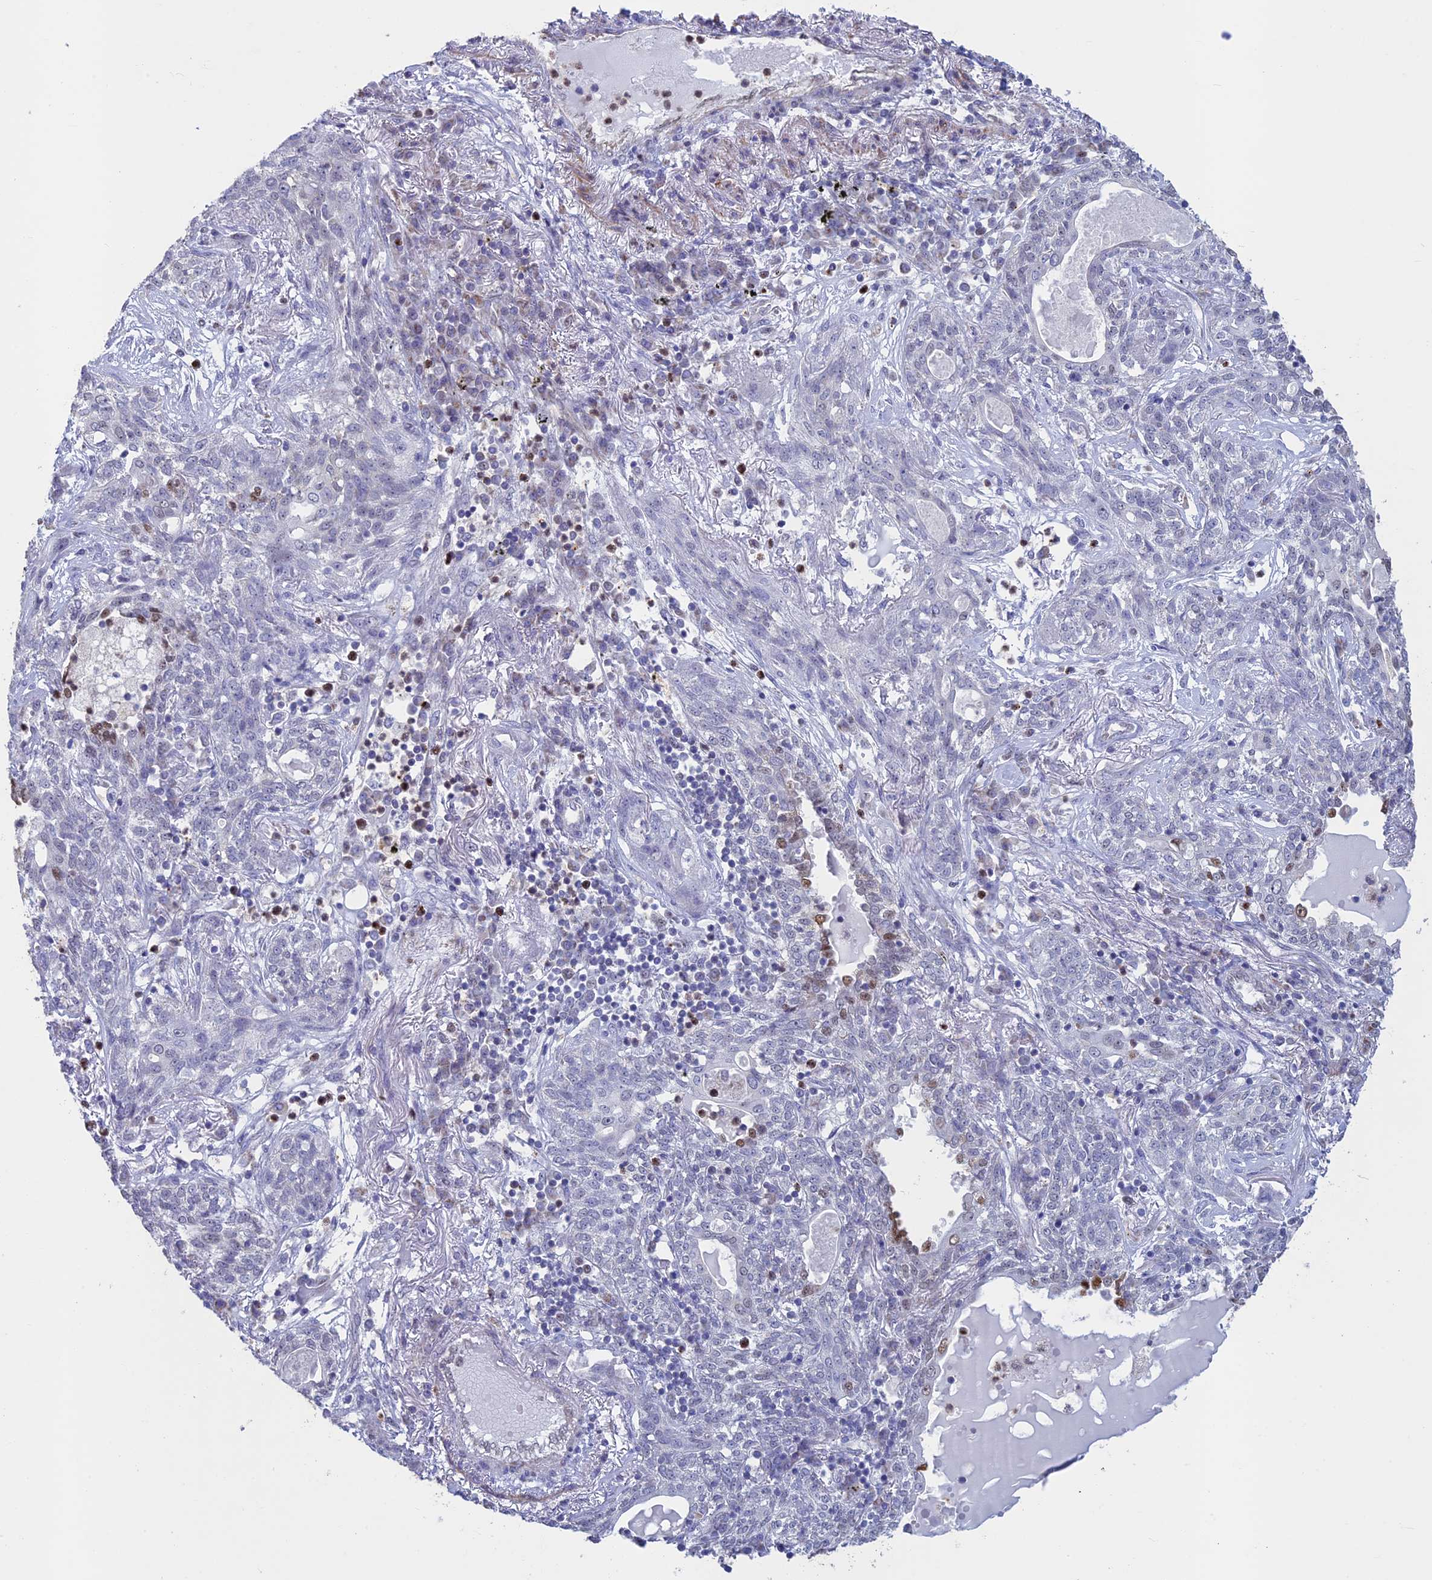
{"staining": {"intensity": "negative", "quantity": "none", "location": "none"}, "tissue": "lung cancer", "cell_type": "Tumor cells", "image_type": "cancer", "snomed": [{"axis": "morphology", "description": "Squamous cell carcinoma, NOS"}, {"axis": "topography", "description": "Lung"}], "caption": "A high-resolution histopathology image shows immunohistochemistry staining of lung cancer, which exhibits no significant positivity in tumor cells. (Stains: DAB (3,3'-diaminobenzidine) IHC with hematoxylin counter stain, Microscopy: brightfield microscopy at high magnification).", "gene": "ACSS1", "patient": {"sex": "female", "age": 70}}